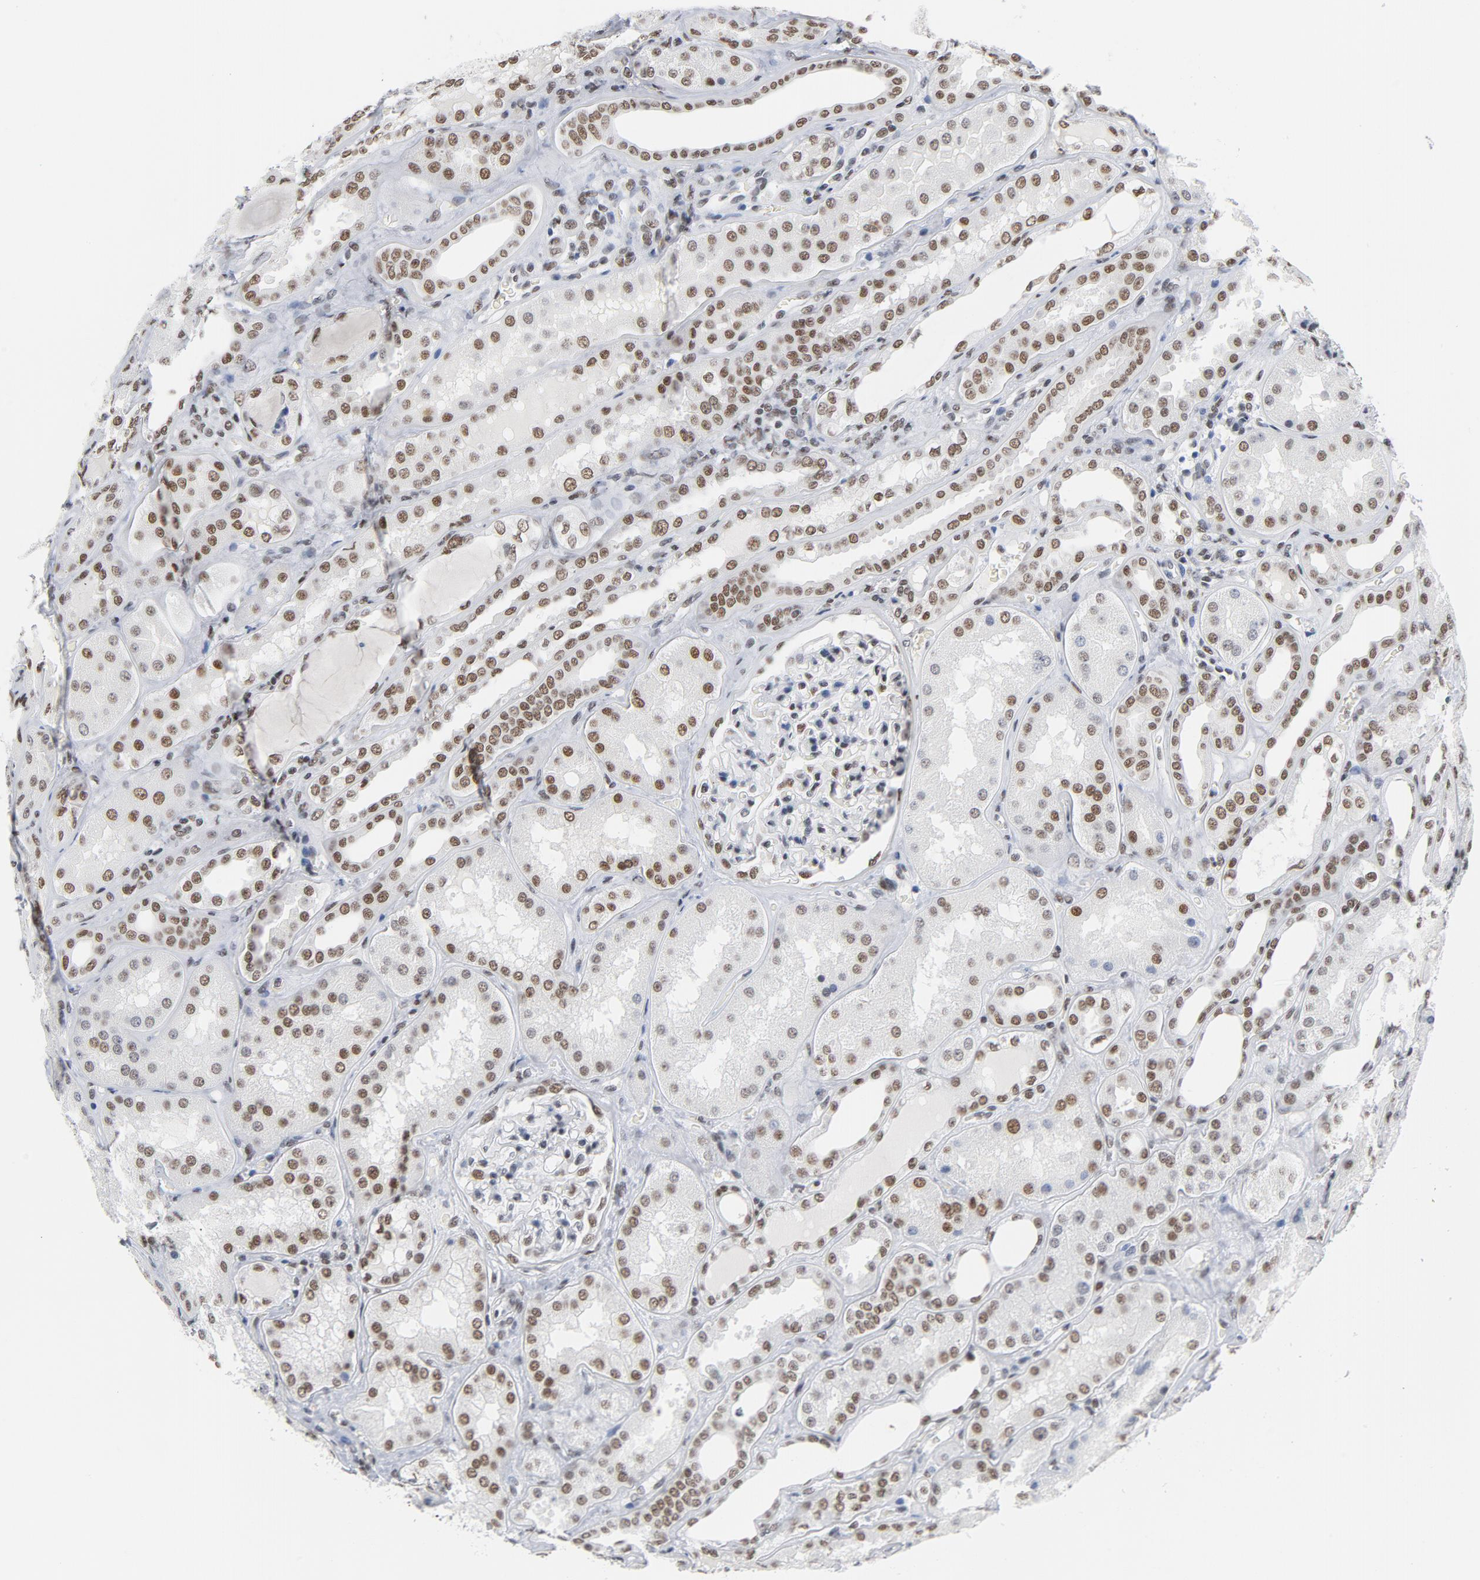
{"staining": {"intensity": "moderate", "quantity": "25%-75%", "location": "nuclear"}, "tissue": "kidney", "cell_type": "Cells in glomeruli", "image_type": "normal", "snomed": [{"axis": "morphology", "description": "Normal tissue, NOS"}, {"axis": "topography", "description": "Kidney"}], "caption": "This is a micrograph of immunohistochemistry staining of normal kidney, which shows moderate expression in the nuclear of cells in glomeruli.", "gene": "CSTF2", "patient": {"sex": "female", "age": 56}}